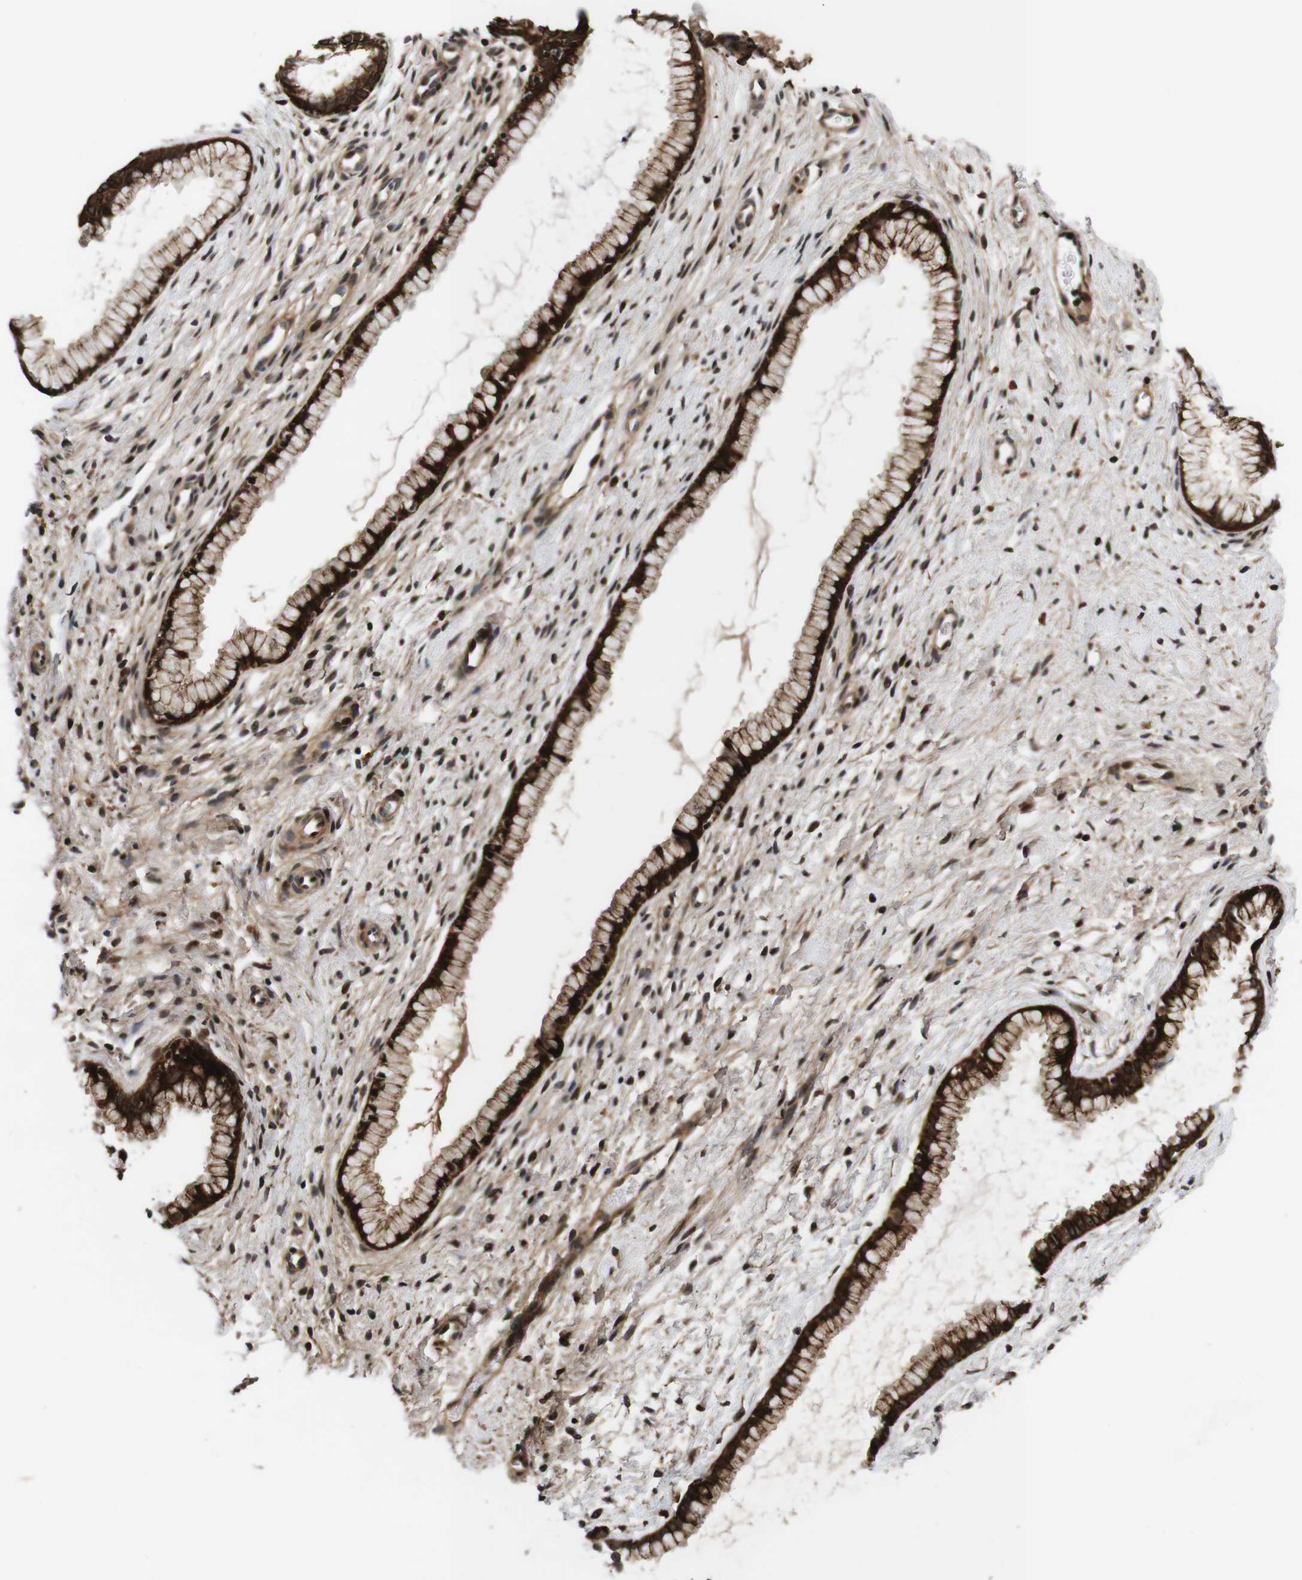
{"staining": {"intensity": "strong", "quantity": ">75%", "location": "cytoplasmic/membranous,nuclear"}, "tissue": "cervix", "cell_type": "Glandular cells", "image_type": "normal", "snomed": [{"axis": "morphology", "description": "Normal tissue, NOS"}, {"axis": "topography", "description": "Cervix"}], "caption": "Approximately >75% of glandular cells in normal human cervix demonstrate strong cytoplasmic/membranous,nuclear protein positivity as visualized by brown immunohistochemical staining.", "gene": "LRP4", "patient": {"sex": "female", "age": 65}}